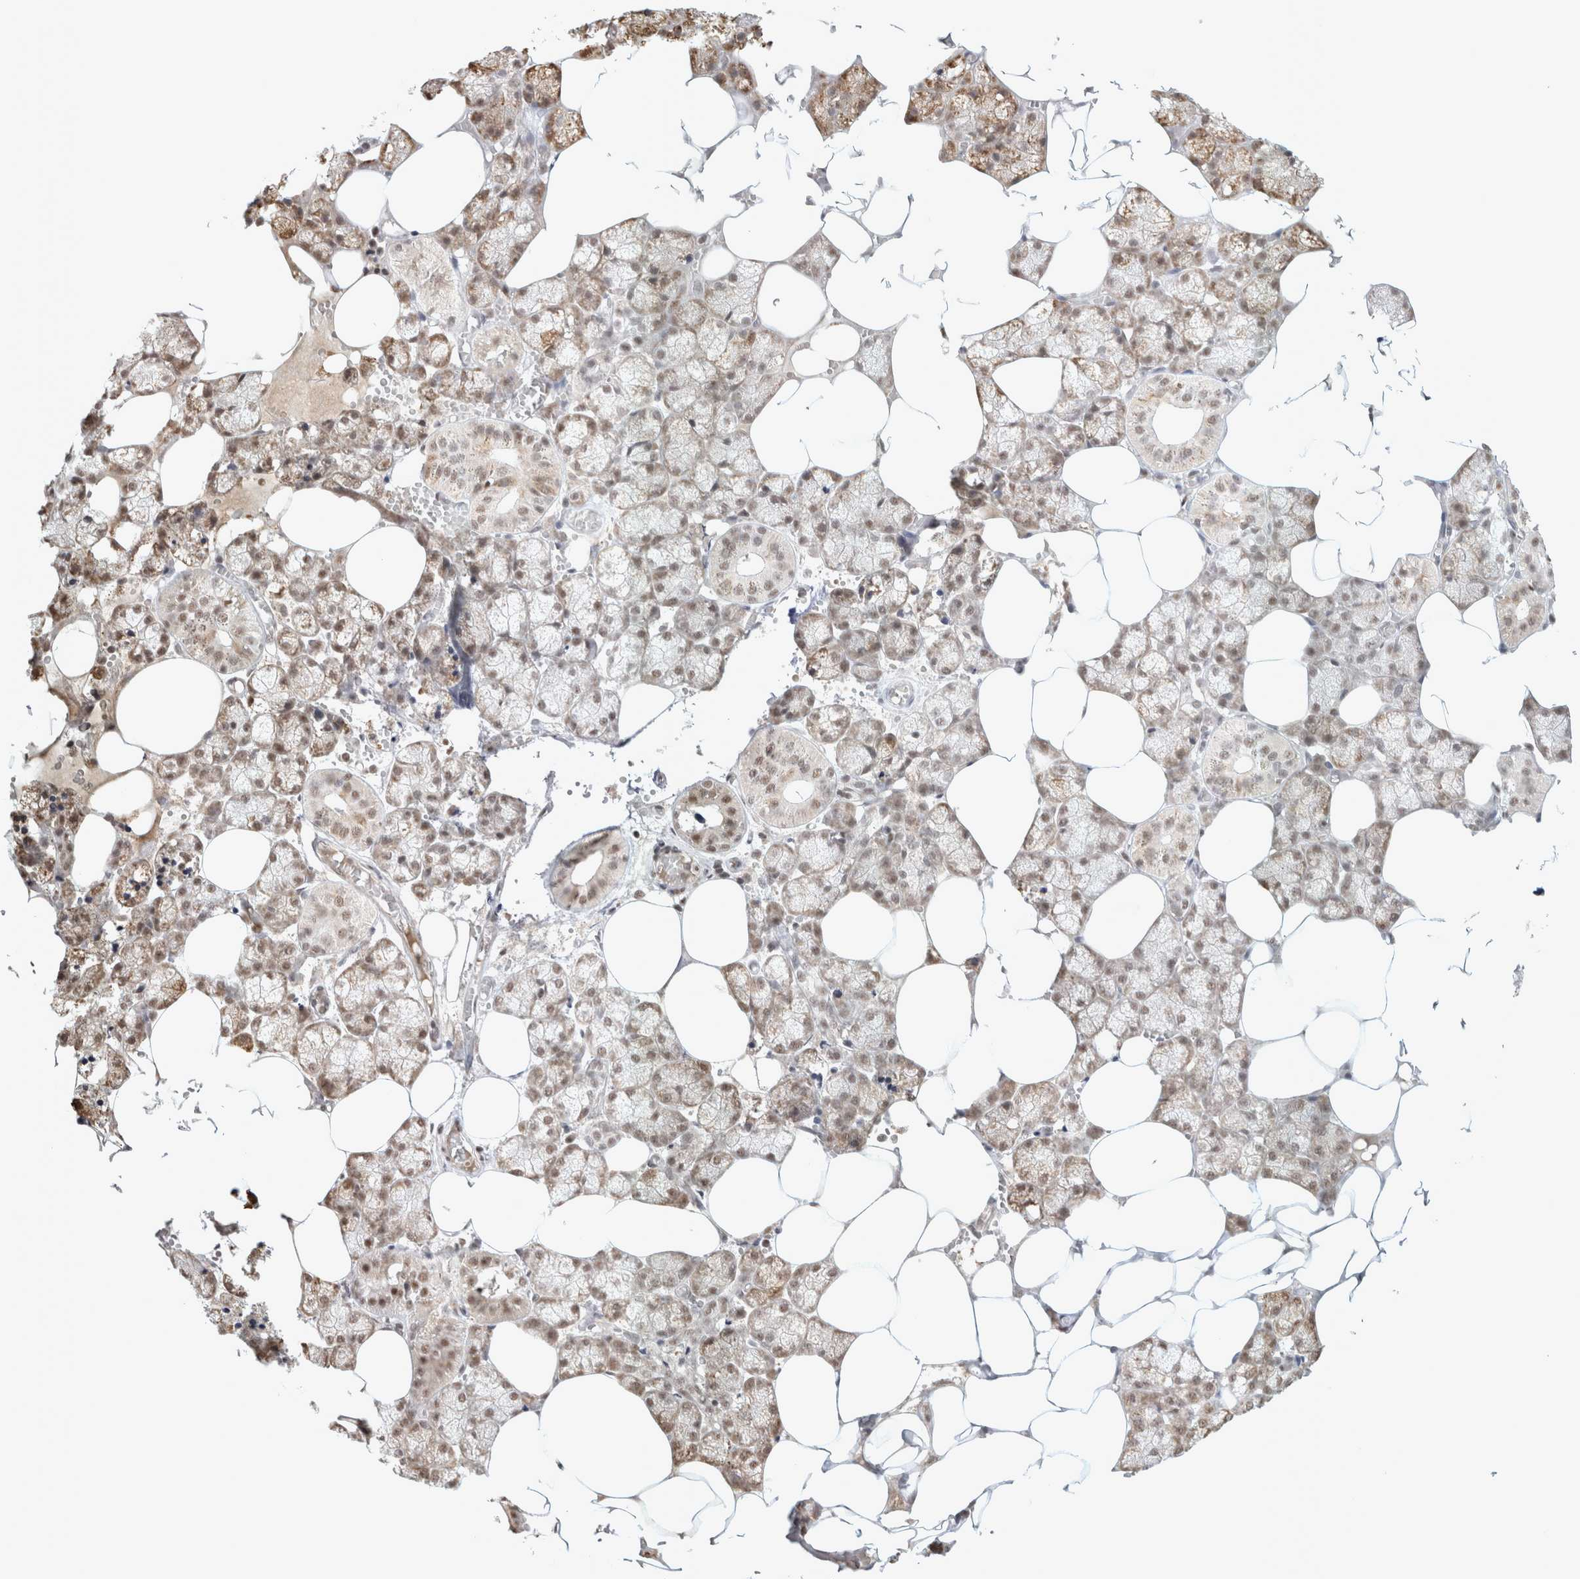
{"staining": {"intensity": "weak", "quantity": "25%-75%", "location": "cytoplasmic/membranous,nuclear"}, "tissue": "salivary gland", "cell_type": "Glandular cells", "image_type": "normal", "snomed": [{"axis": "morphology", "description": "Normal tissue, NOS"}, {"axis": "topography", "description": "Salivary gland"}], "caption": "Benign salivary gland demonstrates weak cytoplasmic/membranous,nuclear staining in about 25%-75% of glandular cells (Stains: DAB (3,3'-diaminobenzidine) in brown, nuclei in blue, Microscopy: brightfield microscopy at high magnification)..", "gene": "TRMT12", "patient": {"sex": "male", "age": 62}}